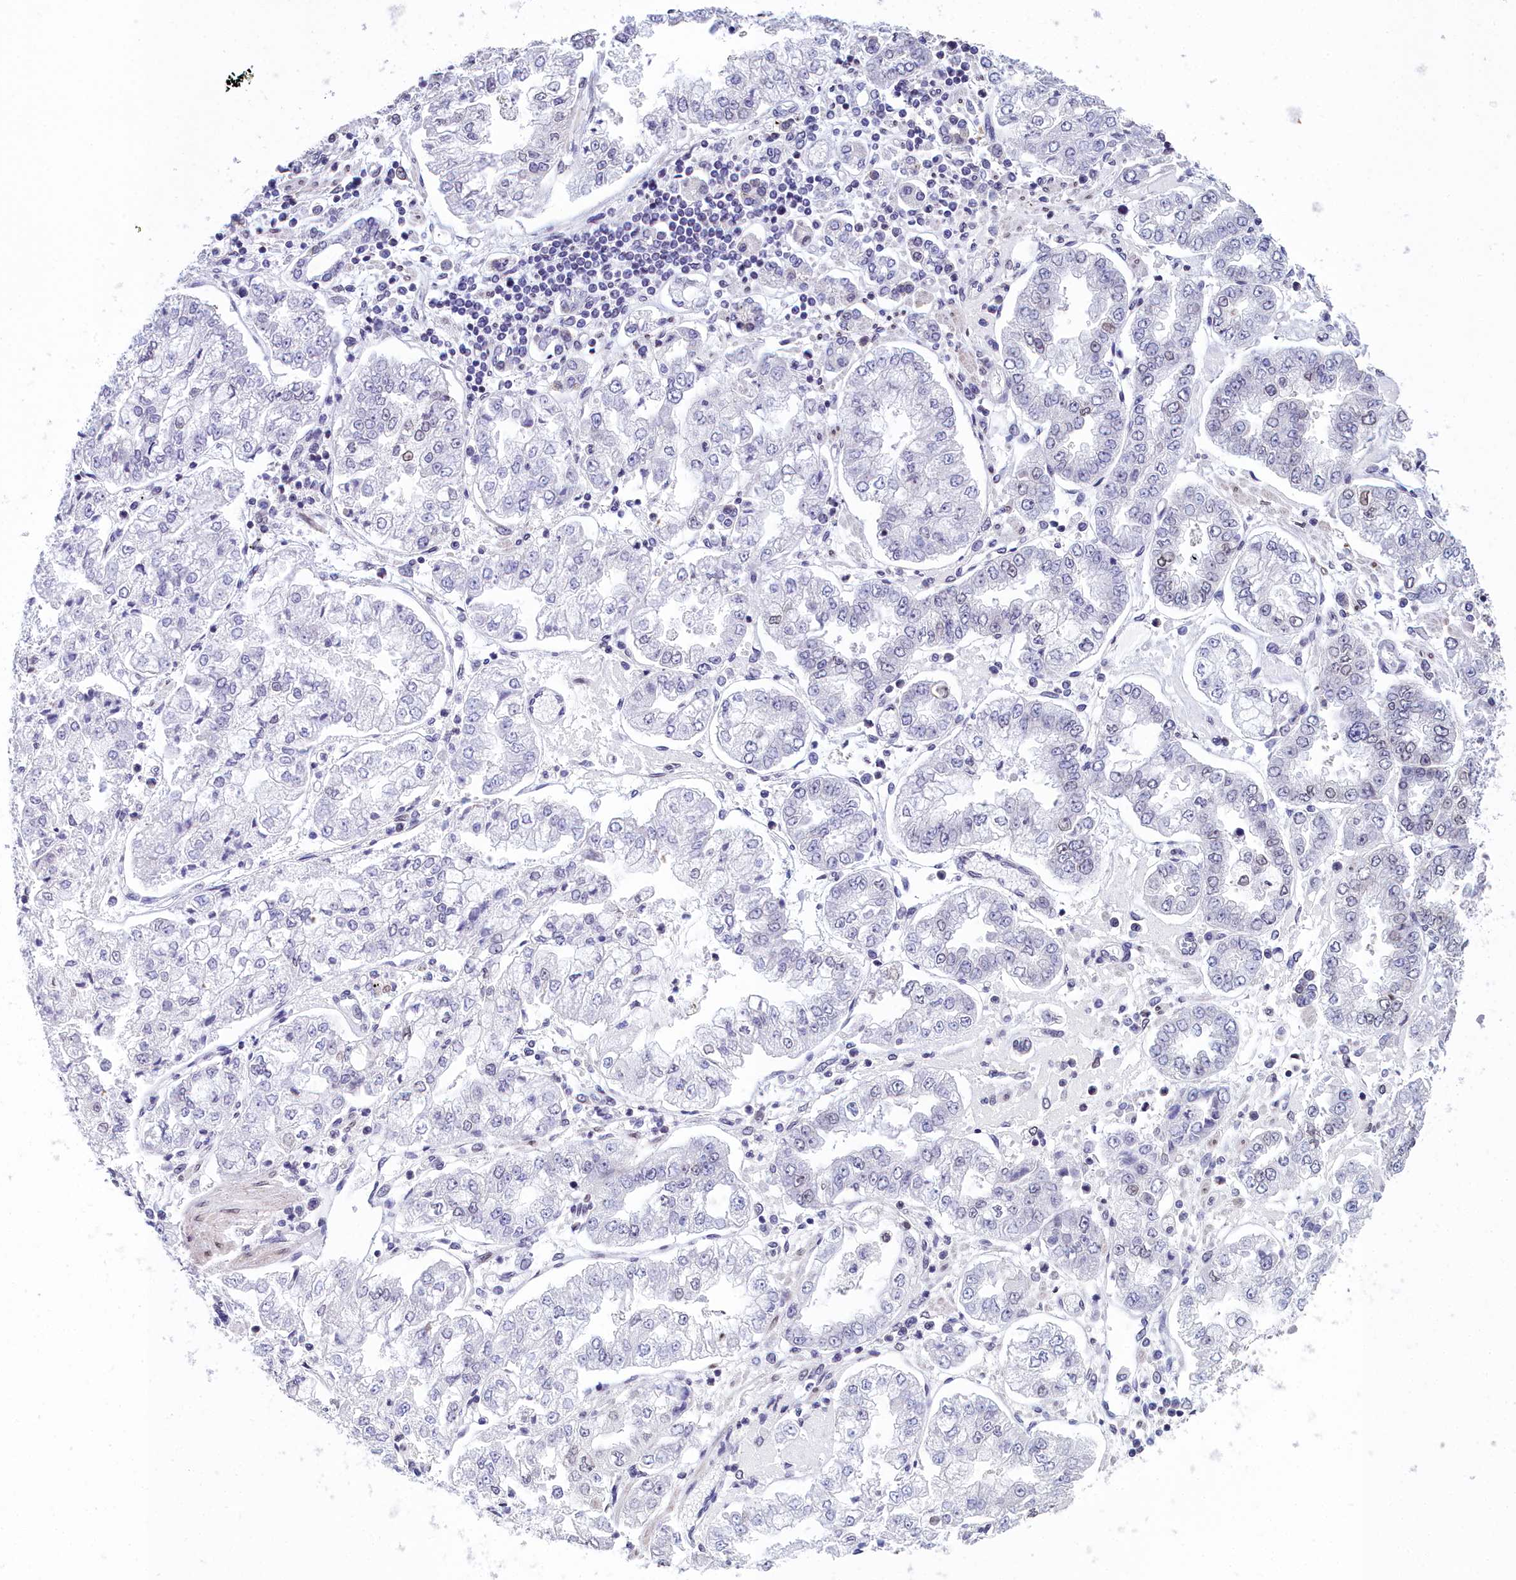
{"staining": {"intensity": "negative", "quantity": "none", "location": "none"}, "tissue": "stomach cancer", "cell_type": "Tumor cells", "image_type": "cancer", "snomed": [{"axis": "morphology", "description": "Adenocarcinoma, NOS"}, {"axis": "topography", "description": "Stomach"}], "caption": "This histopathology image is of stomach cancer (adenocarcinoma) stained with immunohistochemistry (IHC) to label a protein in brown with the nuclei are counter-stained blue. There is no expression in tumor cells.", "gene": "CCDC97", "patient": {"sex": "male", "age": 76}}